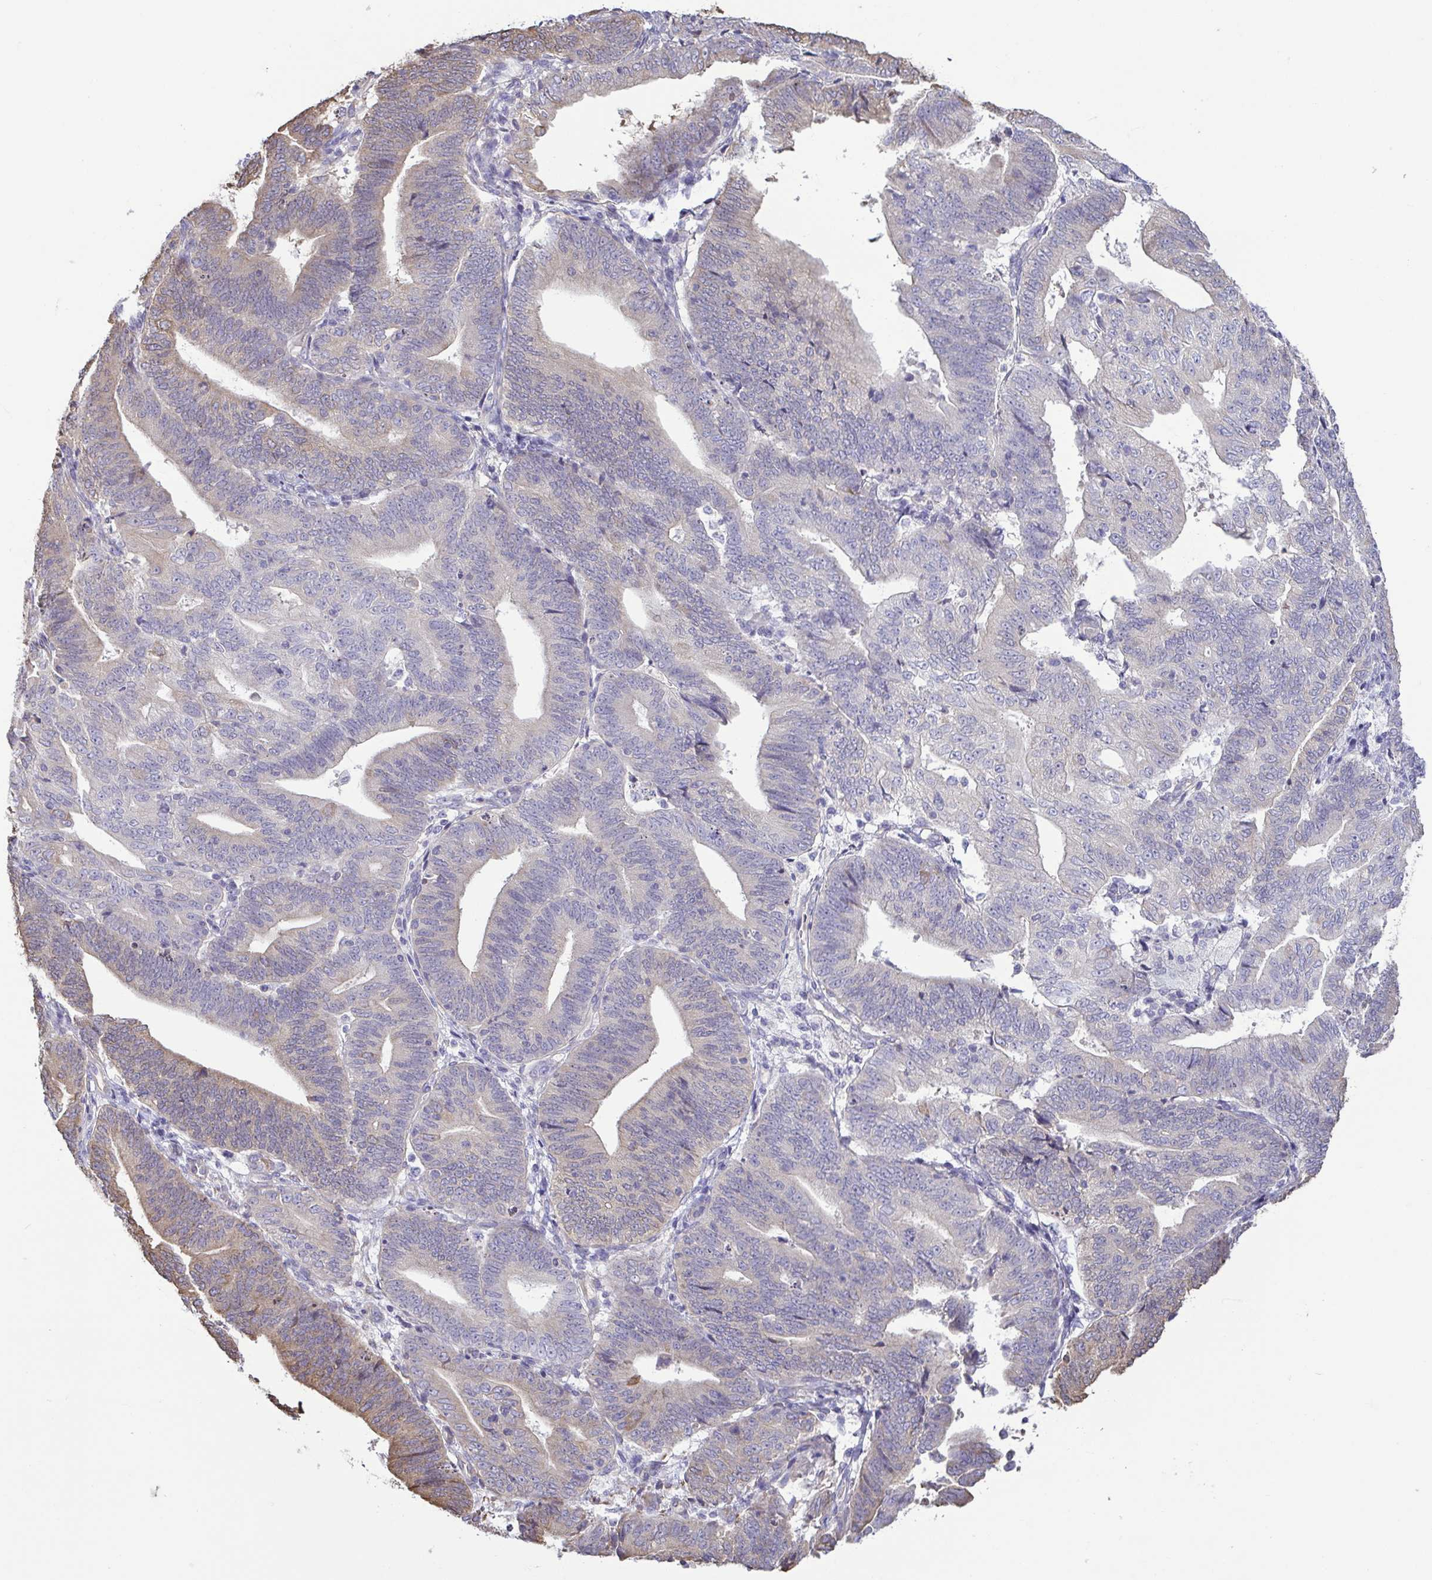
{"staining": {"intensity": "weak", "quantity": "<25%", "location": "cytoplasmic/membranous"}, "tissue": "endometrial cancer", "cell_type": "Tumor cells", "image_type": "cancer", "snomed": [{"axis": "morphology", "description": "Adenocarcinoma, NOS"}, {"axis": "topography", "description": "Endometrium"}], "caption": "DAB immunohistochemical staining of endometrial adenocarcinoma displays no significant expression in tumor cells.", "gene": "MYL10", "patient": {"sex": "female", "age": 70}}